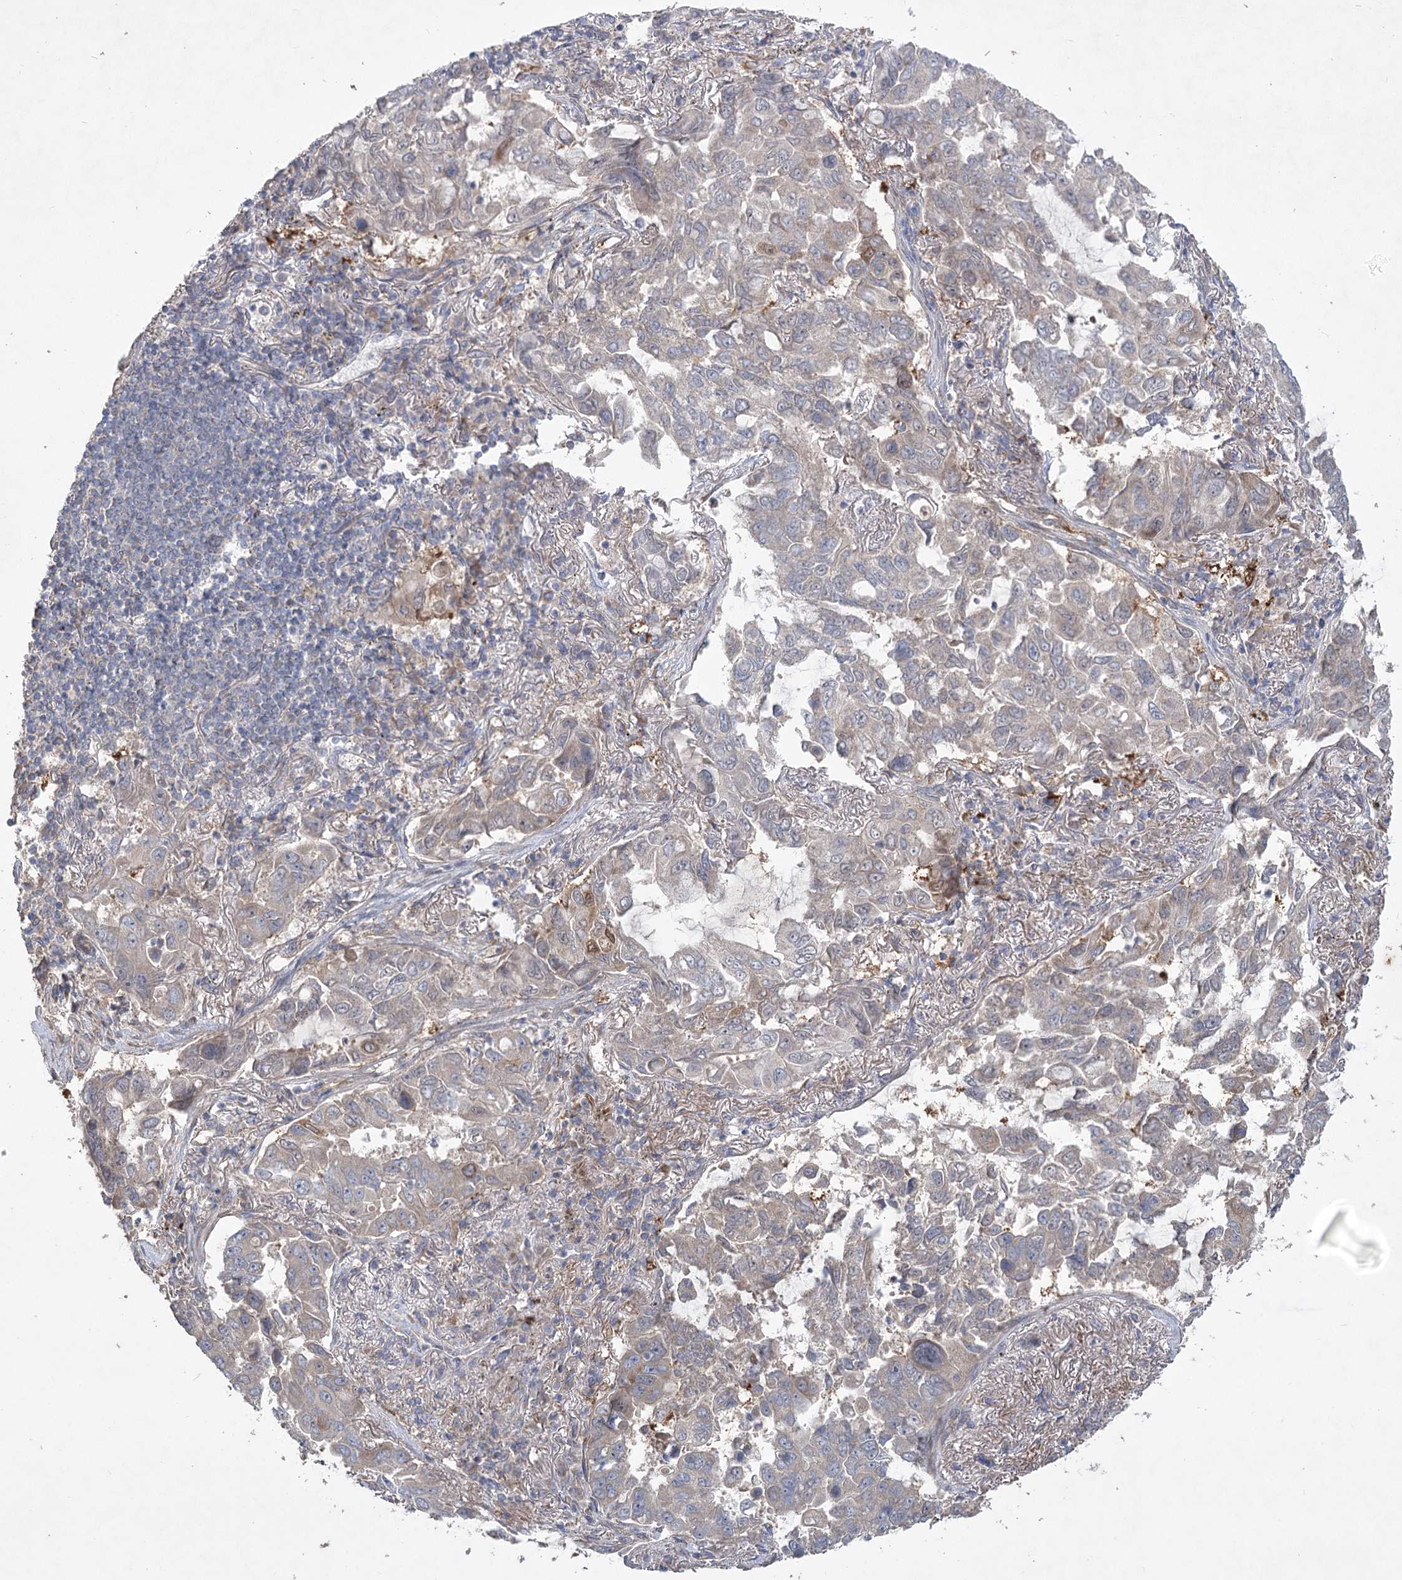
{"staining": {"intensity": "weak", "quantity": "25%-75%", "location": "cytoplasmic/membranous"}, "tissue": "lung cancer", "cell_type": "Tumor cells", "image_type": "cancer", "snomed": [{"axis": "morphology", "description": "Adenocarcinoma, NOS"}, {"axis": "topography", "description": "Lung"}], "caption": "This photomicrograph demonstrates IHC staining of lung adenocarcinoma, with low weak cytoplasmic/membranous expression in about 25%-75% of tumor cells.", "gene": "RIN2", "patient": {"sex": "male", "age": 64}}